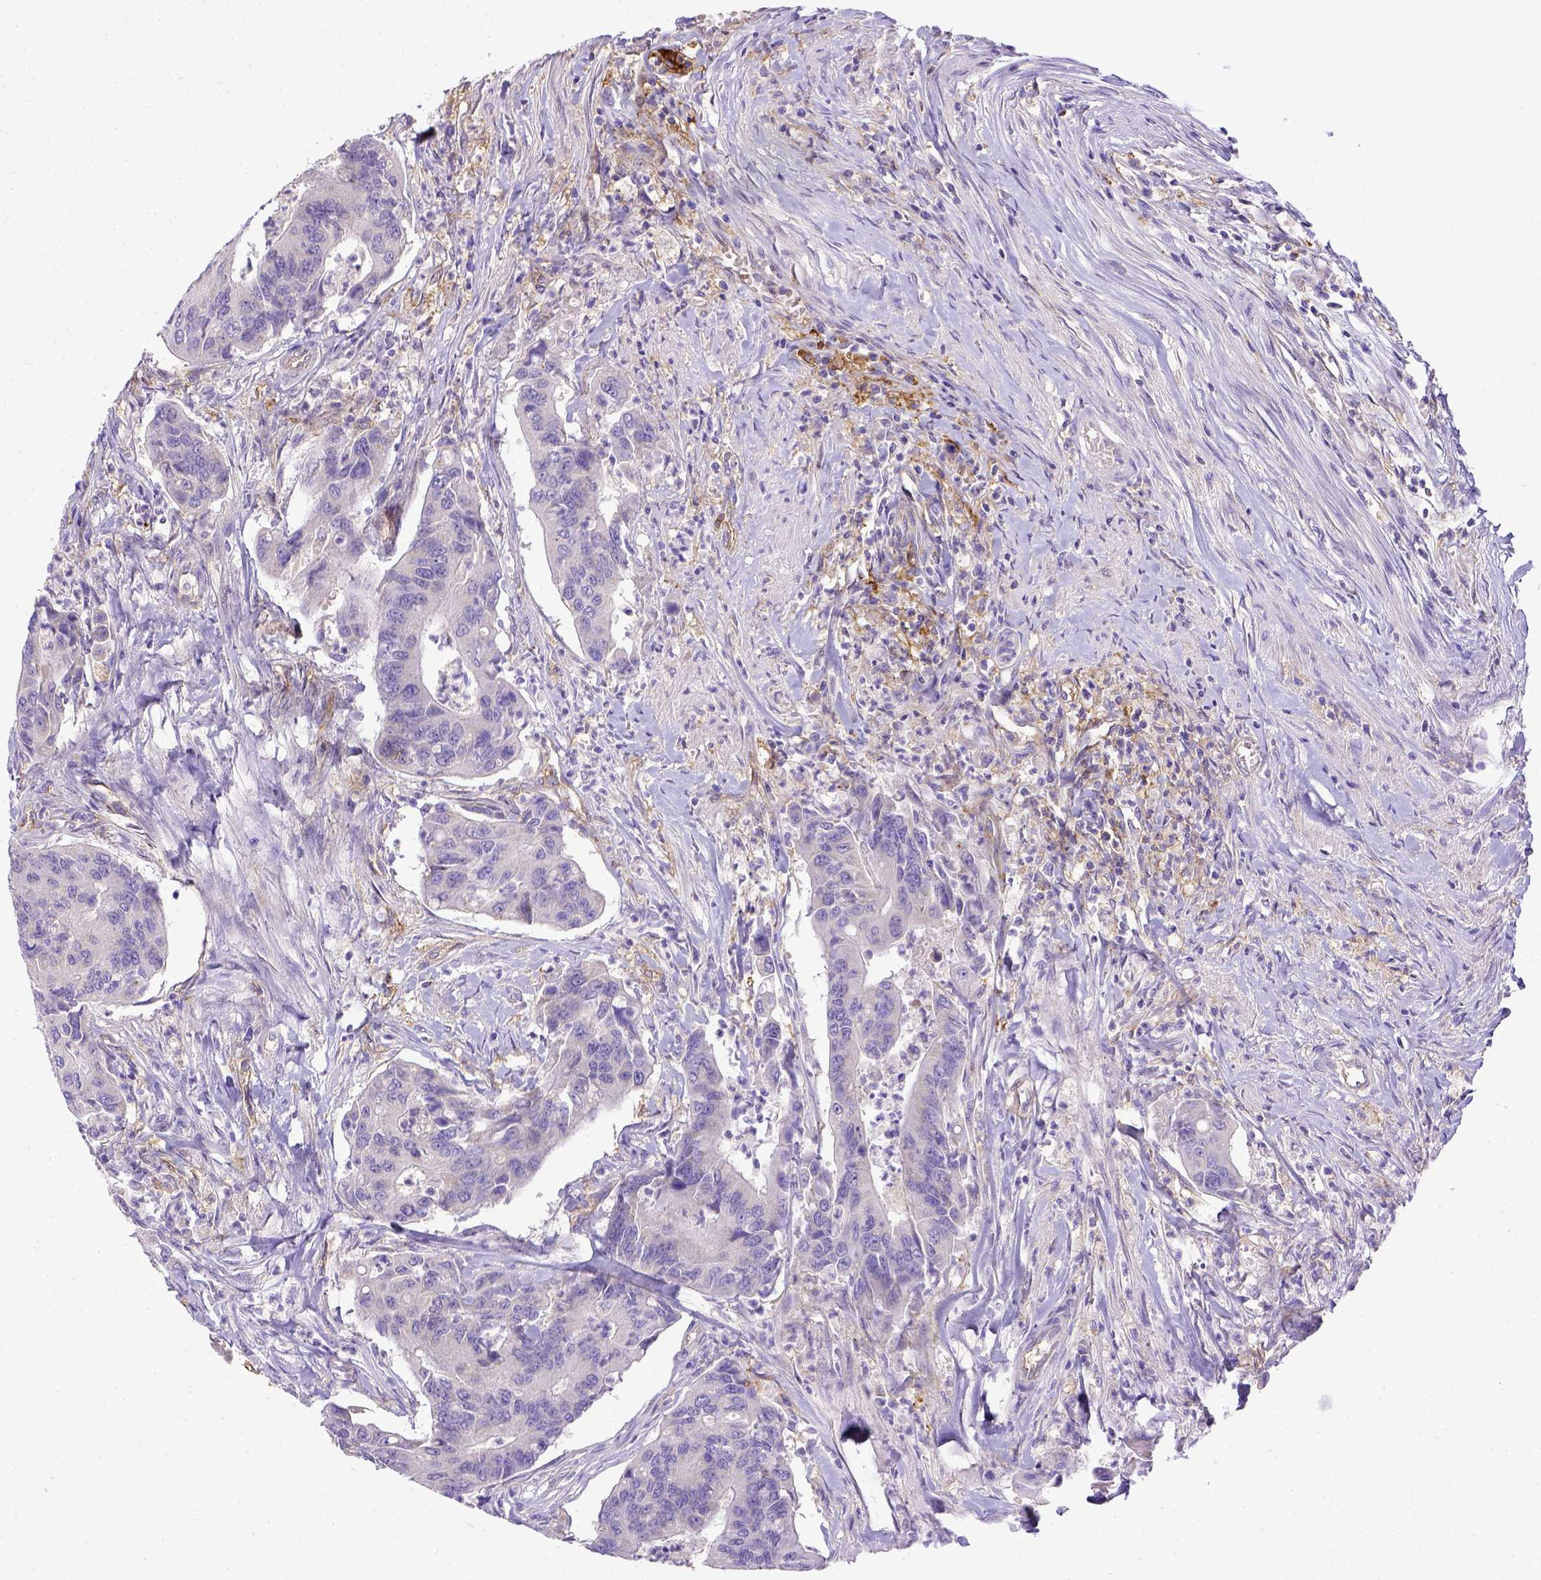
{"staining": {"intensity": "negative", "quantity": "none", "location": "none"}, "tissue": "colorectal cancer", "cell_type": "Tumor cells", "image_type": "cancer", "snomed": [{"axis": "morphology", "description": "Adenocarcinoma, NOS"}, {"axis": "topography", "description": "Colon"}], "caption": "An image of human colorectal cancer is negative for staining in tumor cells. (Stains: DAB immunohistochemistry with hematoxylin counter stain, Microscopy: brightfield microscopy at high magnification).", "gene": "CD40", "patient": {"sex": "female", "age": 67}}